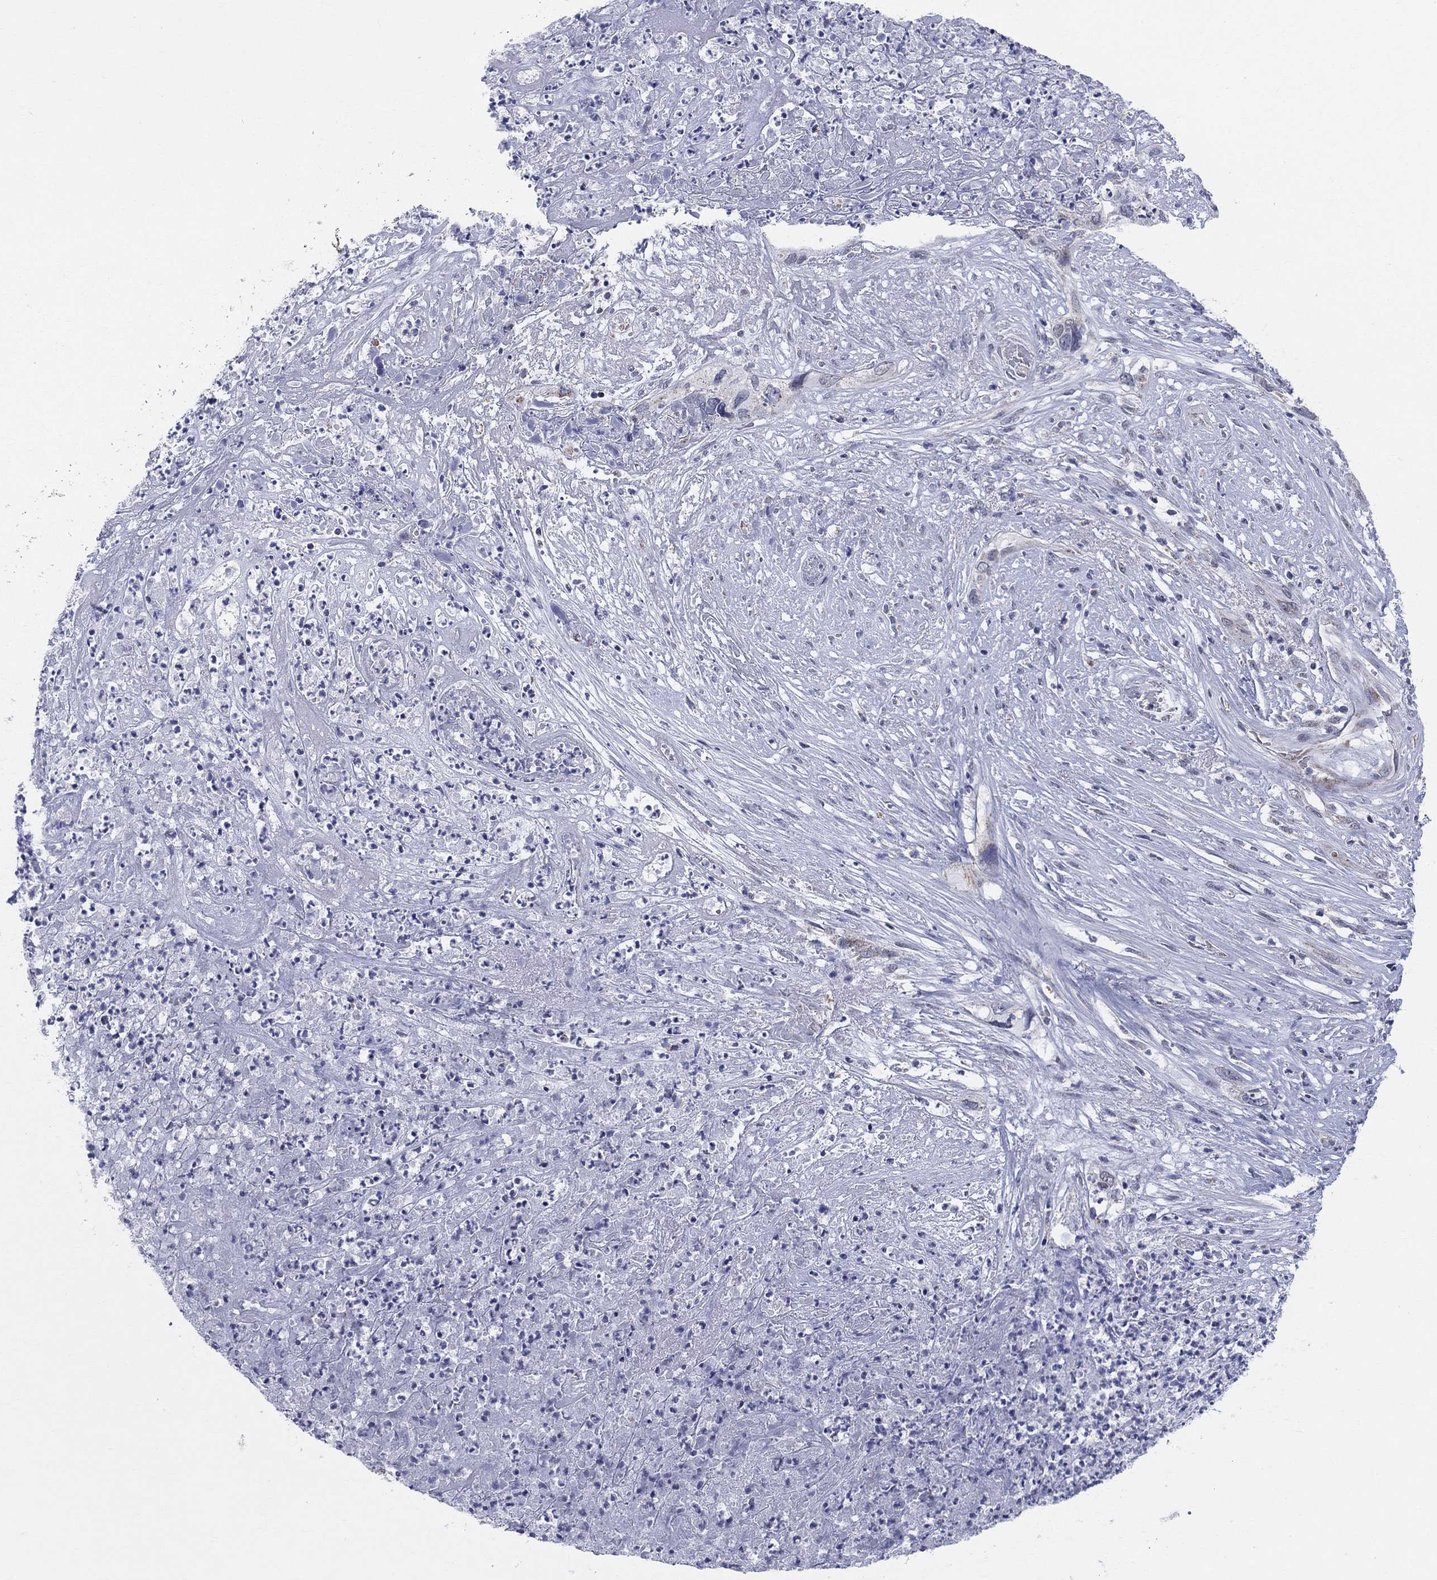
{"staining": {"intensity": "negative", "quantity": "none", "location": "none"}, "tissue": "cervical cancer", "cell_type": "Tumor cells", "image_type": "cancer", "snomed": [{"axis": "morphology", "description": "Squamous cell carcinoma, NOS"}, {"axis": "topography", "description": "Cervix"}], "caption": "Immunohistochemistry (IHC) photomicrograph of neoplastic tissue: human cervical cancer stained with DAB exhibits no significant protein staining in tumor cells. (DAB immunohistochemistry (IHC) with hematoxylin counter stain).", "gene": "KISS1R", "patient": {"sex": "female", "age": 57}}